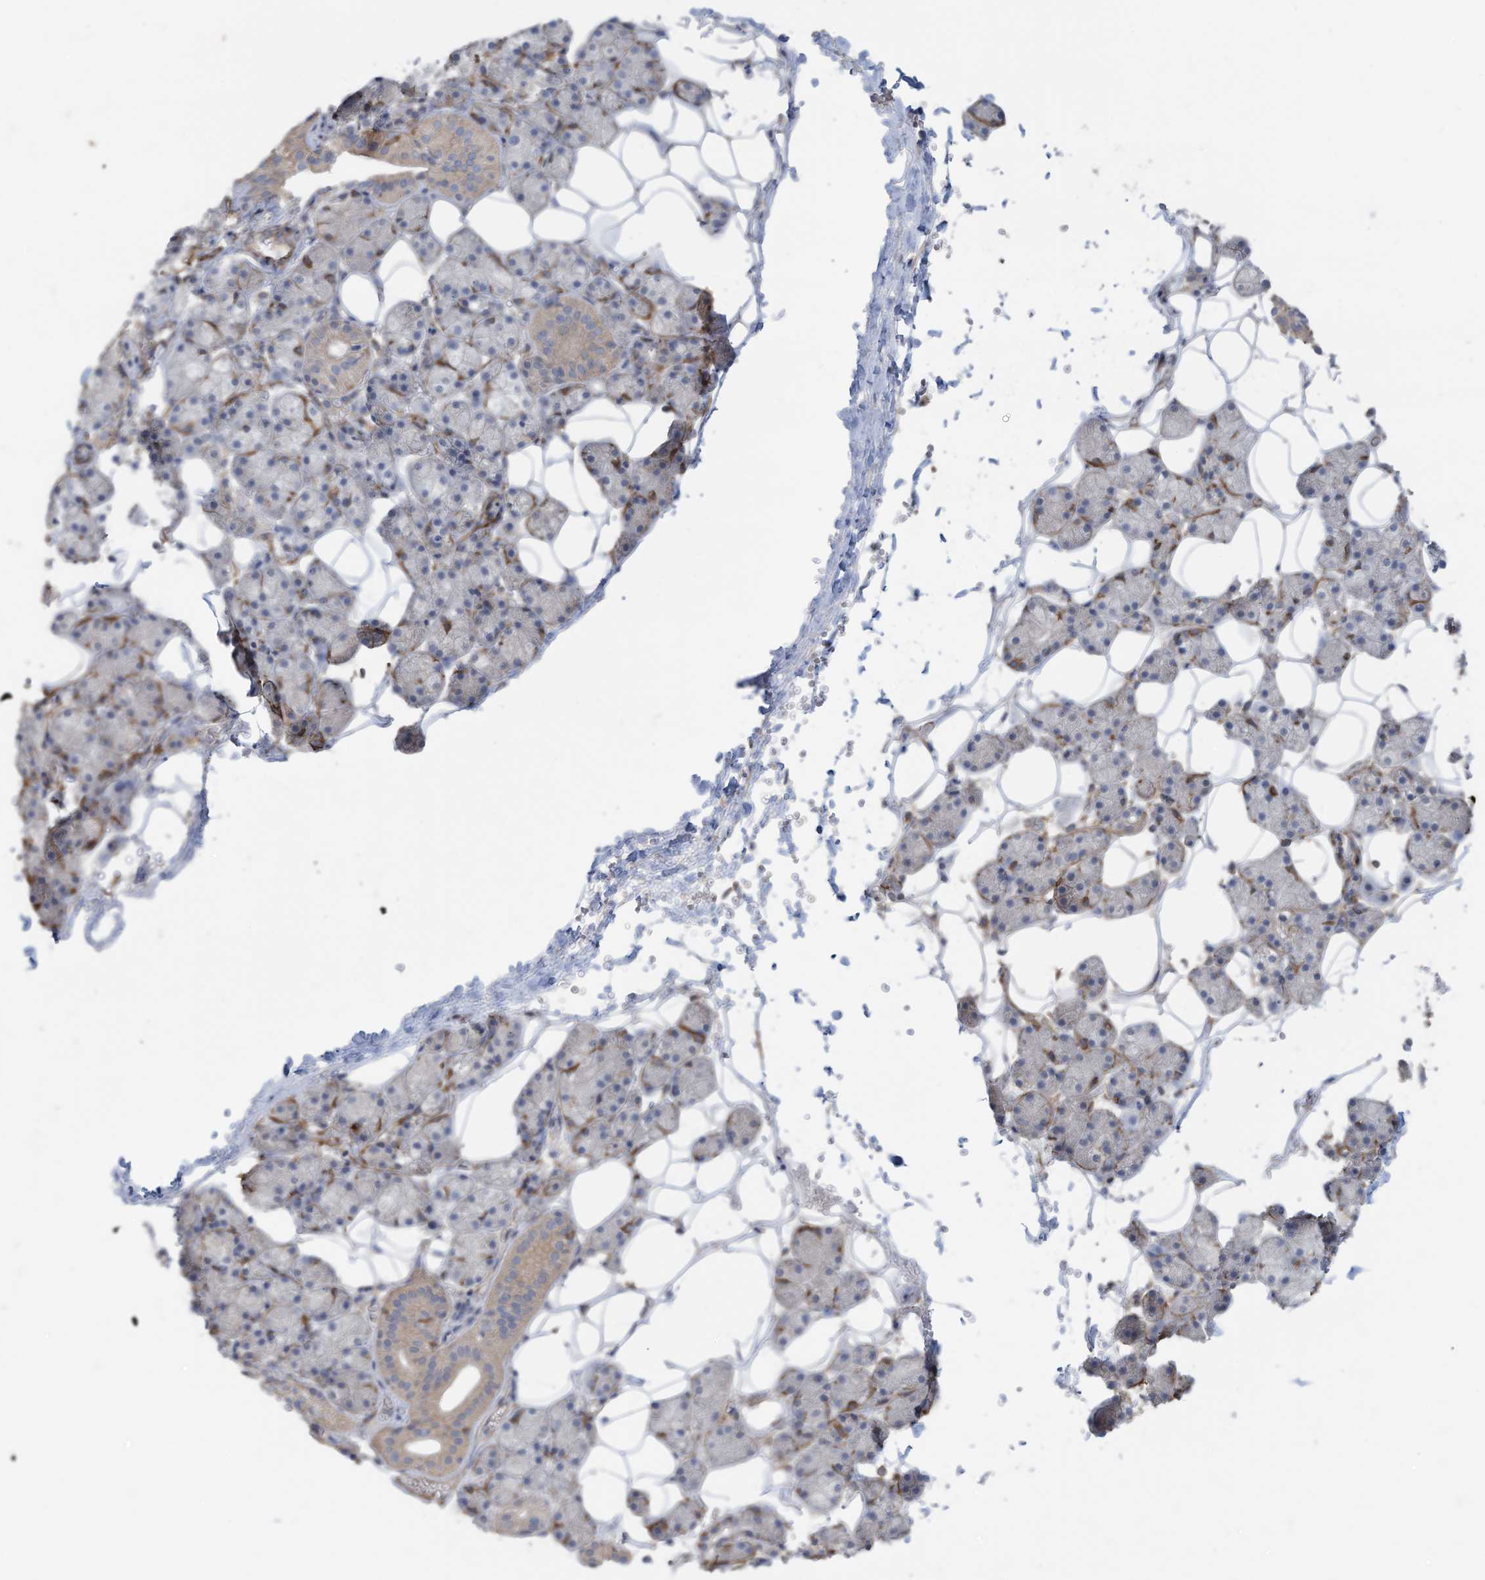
{"staining": {"intensity": "weak", "quantity": "<25%", "location": "cytoplasmic/membranous"}, "tissue": "salivary gland", "cell_type": "Glandular cells", "image_type": "normal", "snomed": [{"axis": "morphology", "description": "Normal tissue, NOS"}, {"axis": "topography", "description": "Salivary gland"}], "caption": "DAB (3,3'-diaminobenzidine) immunohistochemical staining of normal human salivary gland exhibits no significant positivity in glandular cells.", "gene": "SLC17A7", "patient": {"sex": "female", "age": 33}}